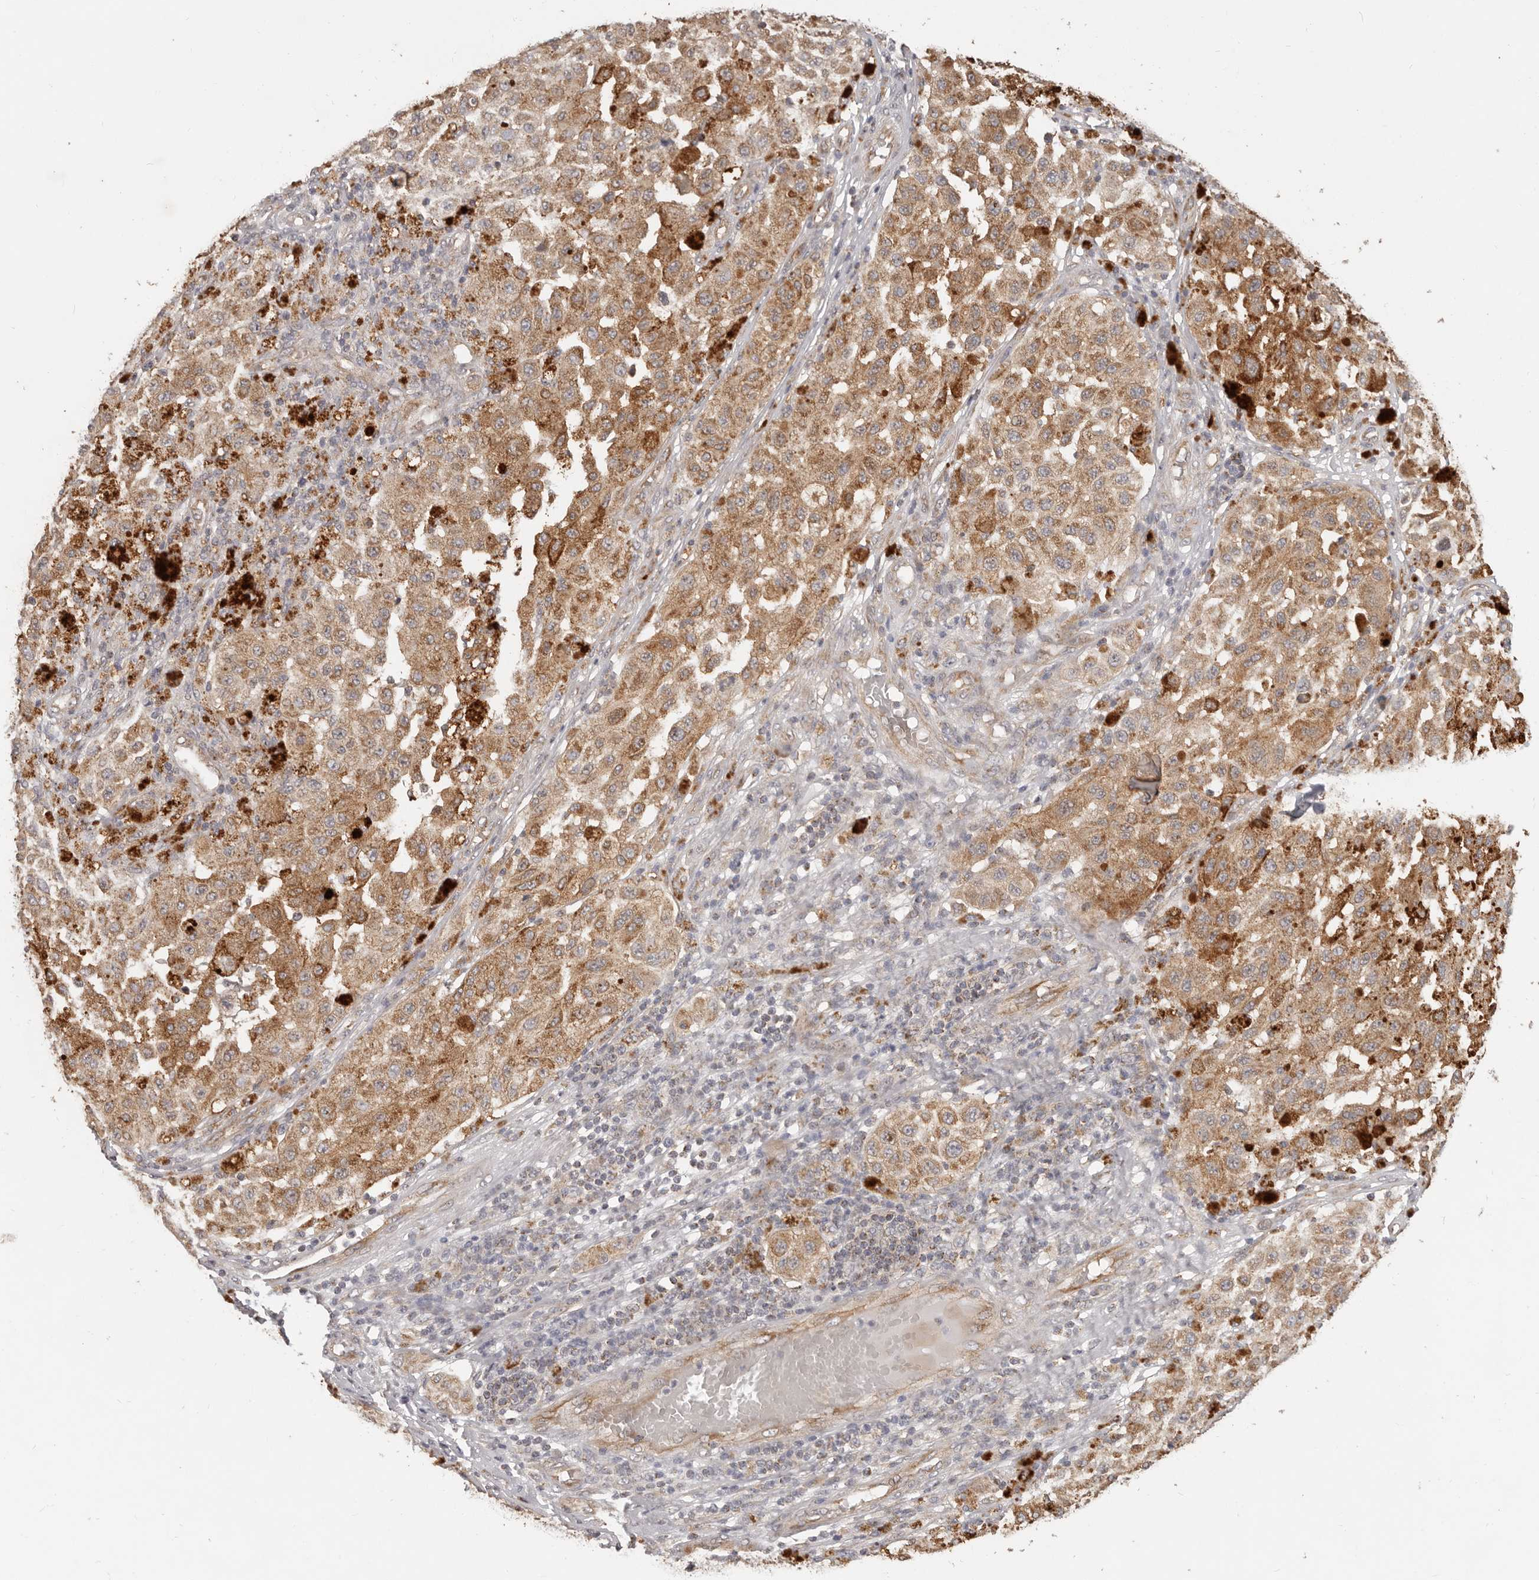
{"staining": {"intensity": "moderate", "quantity": "25%-75%", "location": "cytoplasmic/membranous"}, "tissue": "melanoma", "cell_type": "Tumor cells", "image_type": "cancer", "snomed": [{"axis": "morphology", "description": "Malignant melanoma, NOS"}, {"axis": "topography", "description": "Skin"}], "caption": "This micrograph exhibits immunohistochemistry staining of melanoma, with medium moderate cytoplasmic/membranous expression in about 25%-75% of tumor cells.", "gene": "USP49", "patient": {"sex": "female", "age": 64}}